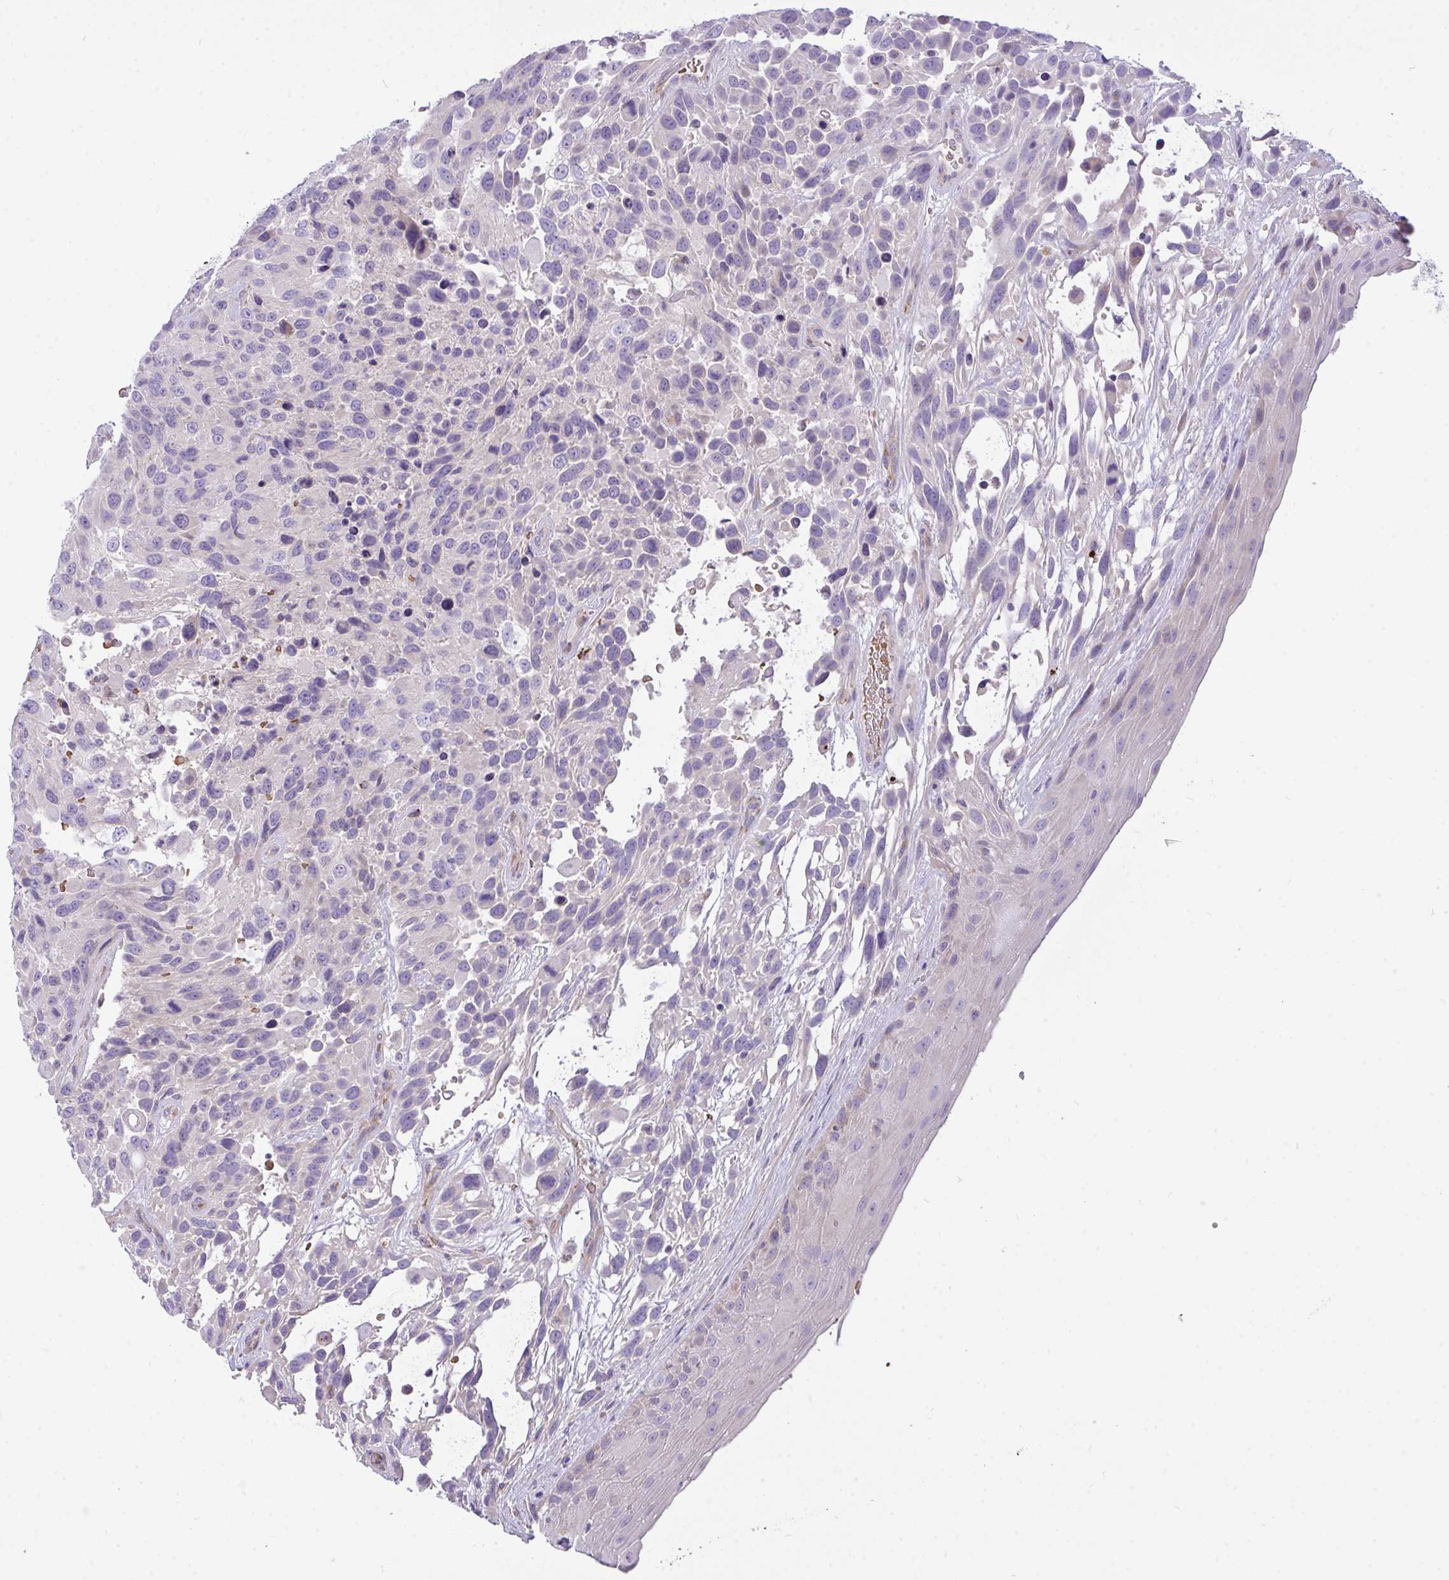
{"staining": {"intensity": "negative", "quantity": "none", "location": "none"}, "tissue": "urothelial cancer", "cell_type": "Tumor cells", "image_type": "cancer", "snomed": [{"axis": "morphology", "description": "Urothelial carcinoma, High grade"}, {"axis": "topography", "description": "Urinary bladder"}], "caption": "Immunohistochemical staining of human high-grade urothelial carcinoma exhibits no significant staining in tumor cells.", "gene": "MOCS1", "patient": {"sex": "female", "age": 70}}